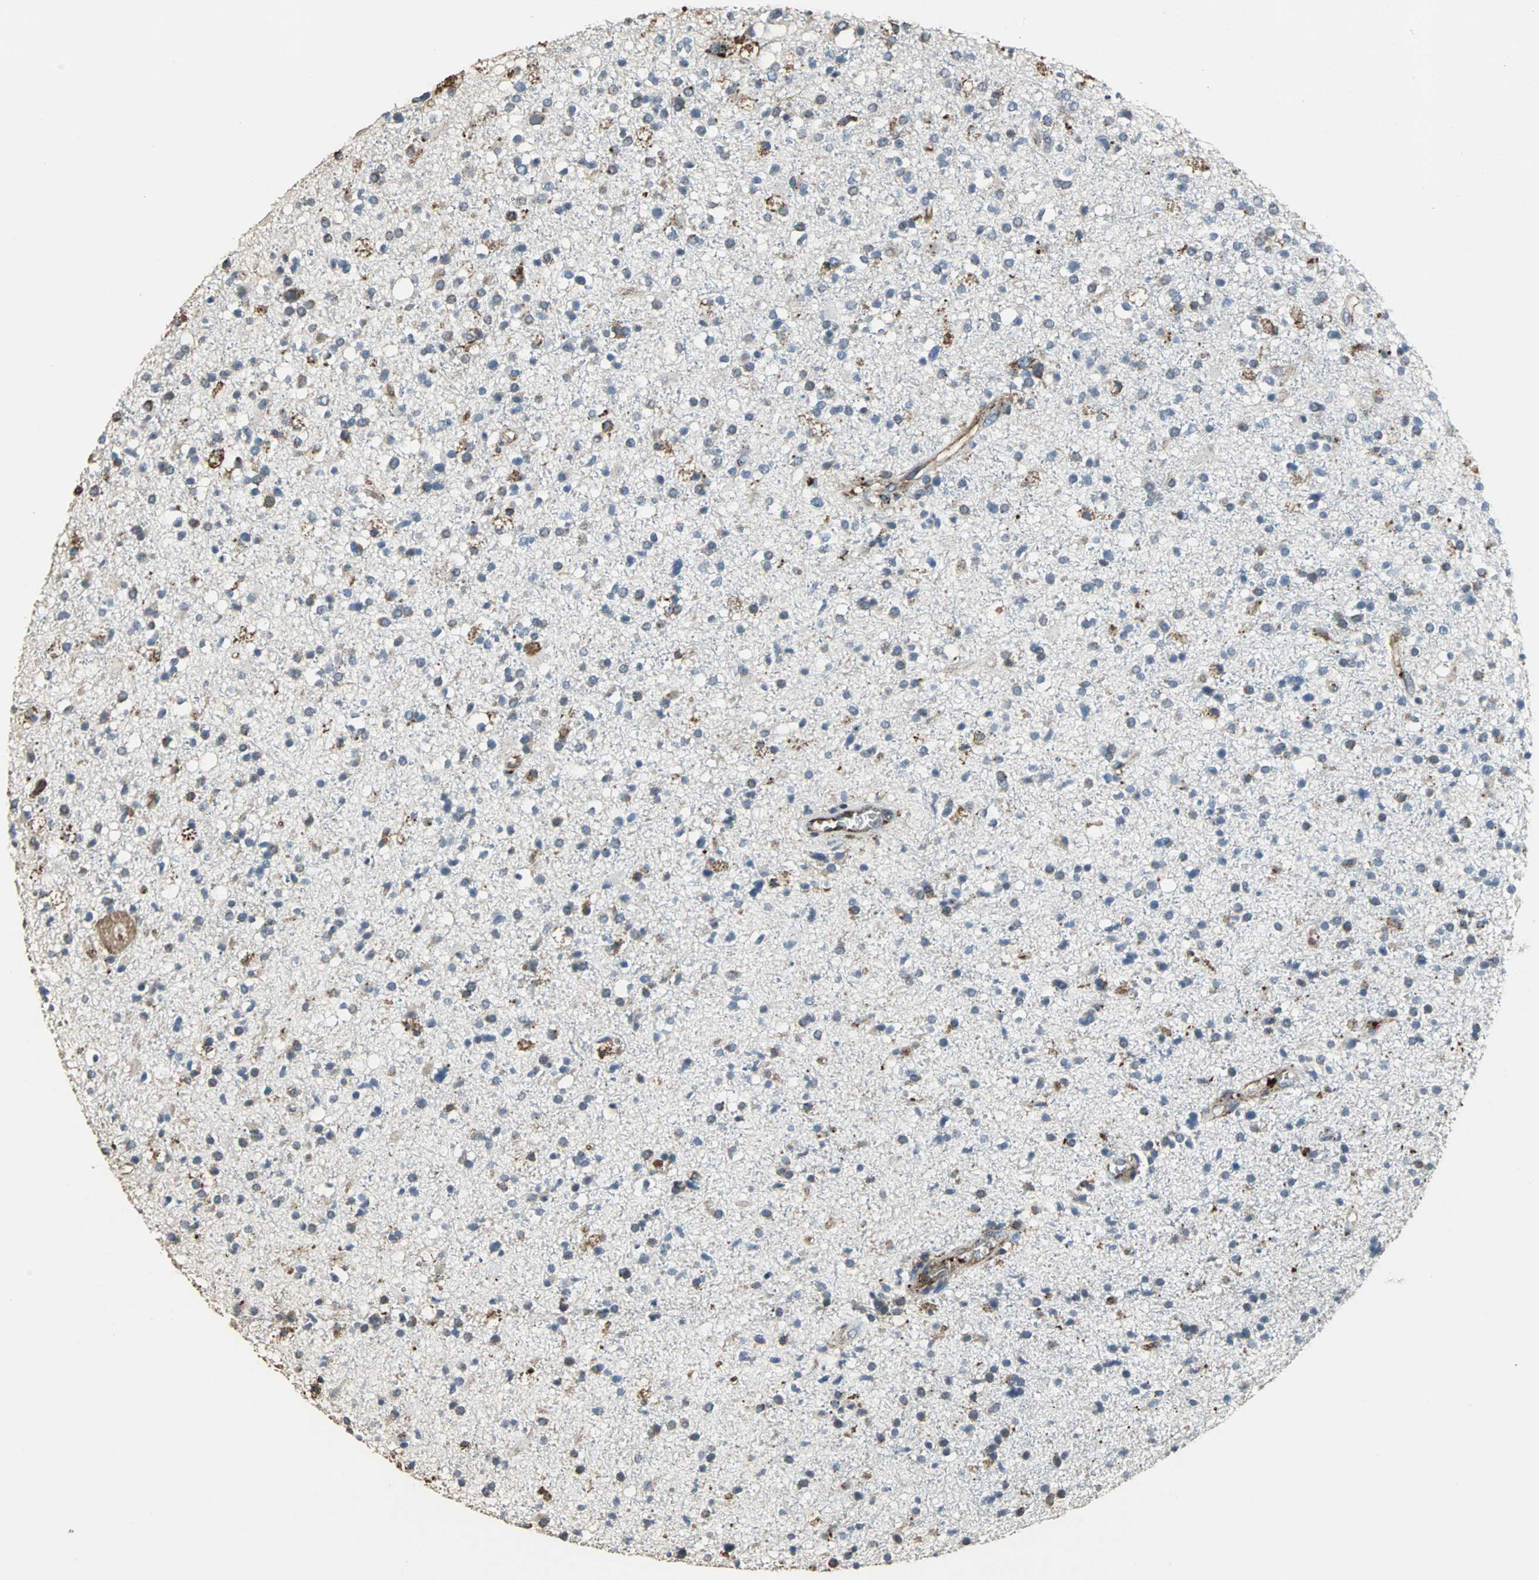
{"staining": {"intensity": "negative", "quantity": "none", "location": "none"}, "tissue": "glioma", "cell_type": "Tumor cells", "image_type": "cancer", "snomed": [{"axis": "morphology", "description": "Glioma, malignant, High grade"}, {"axis": "topography", "description": "Brain"}], "caption": "The IHC micrograph has no significant expression in tumor cells of glioma tissue.", "gene": "F11R", "patient": {"sex": "male", "age": 33}}